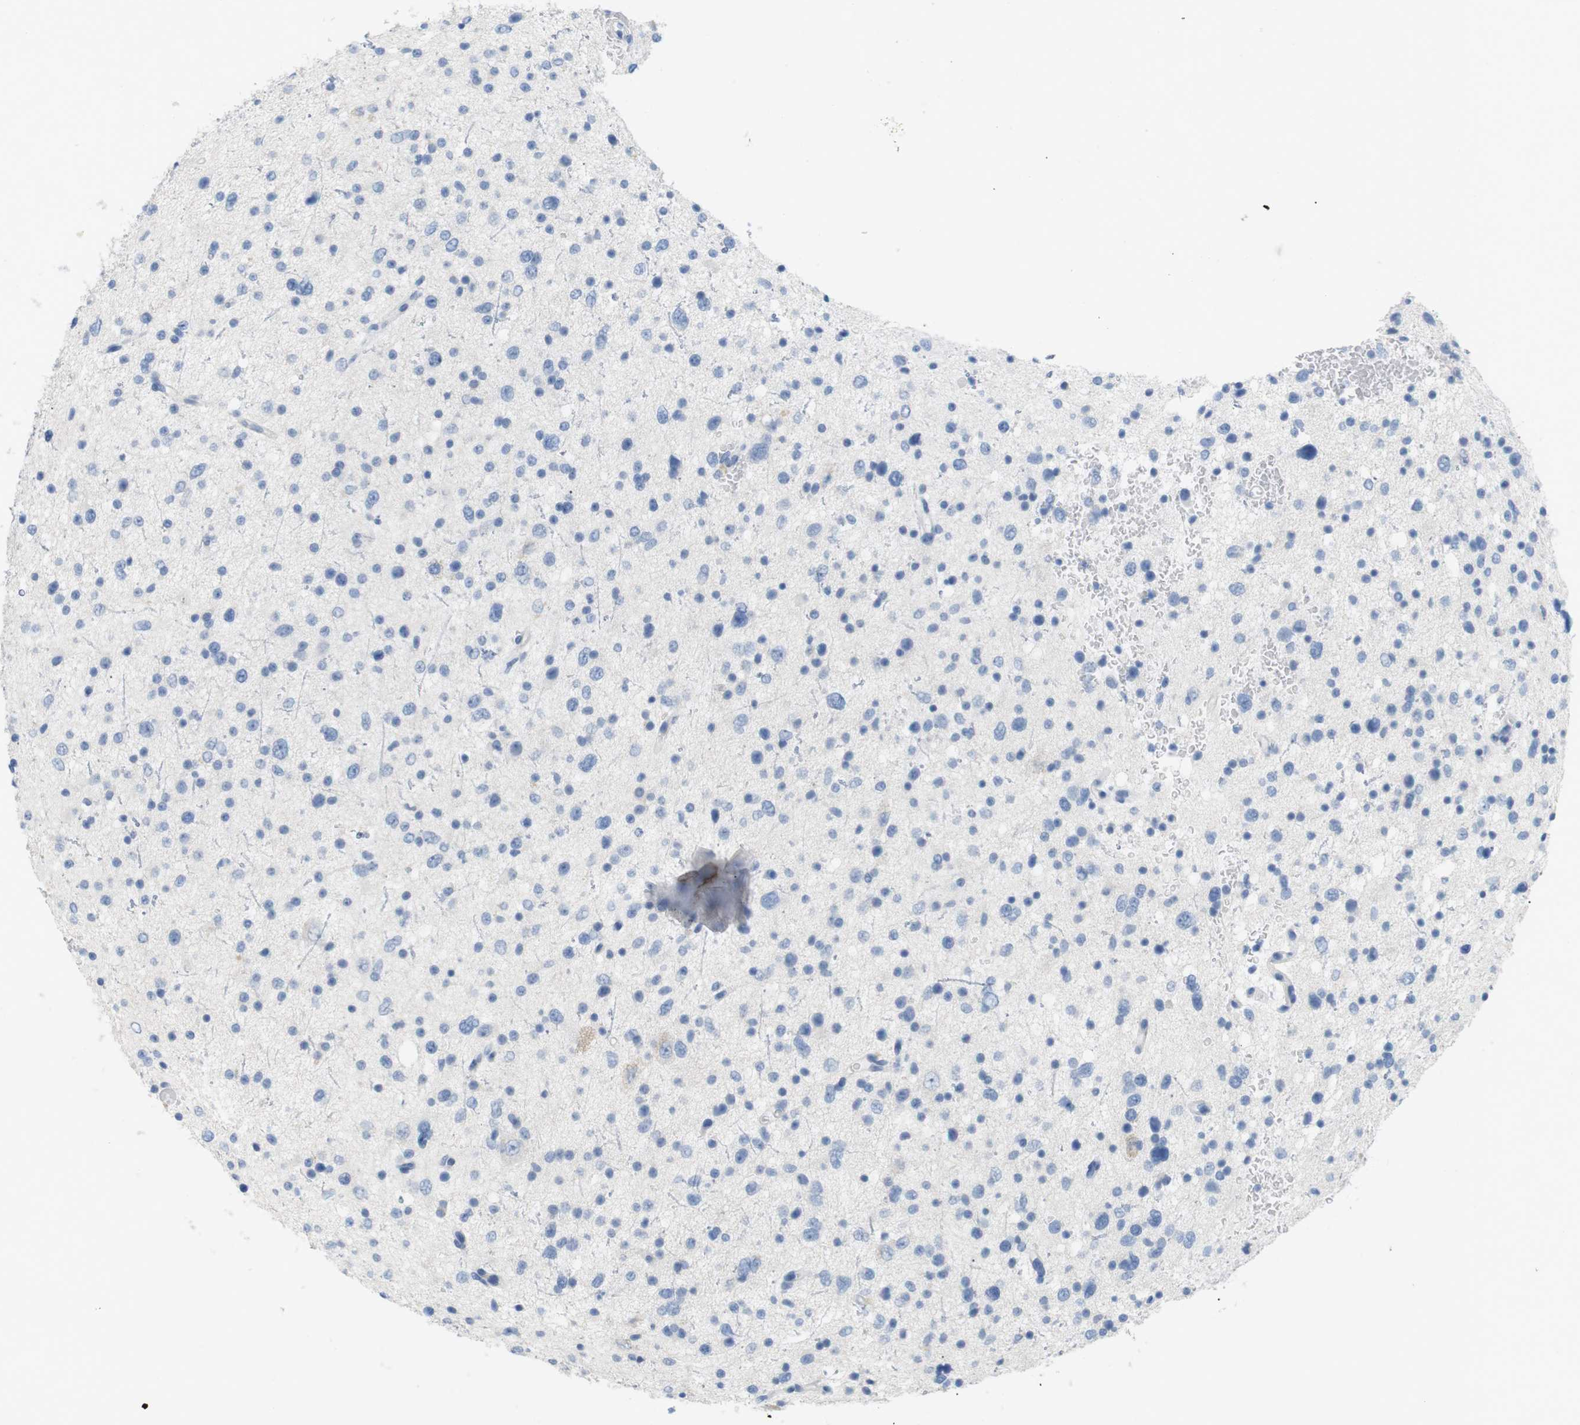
{"staining": {"intensity": "negative", "quantity": "none", "location": "none"}, "tissue": "glioma", "cell_type": "Tumor cells", "image_type": "cancer", "snomed": [{"axis": "morphology", "description": "Glioma, malignant, Low grade"}, {"axis": "topography", "description": "Brain"}], "caption": "Tumor cells are negative for protein expression in human malignant glioma (low-grade).", "gene": "HBG2", "patient": {"sex": "female", "age": 37}}